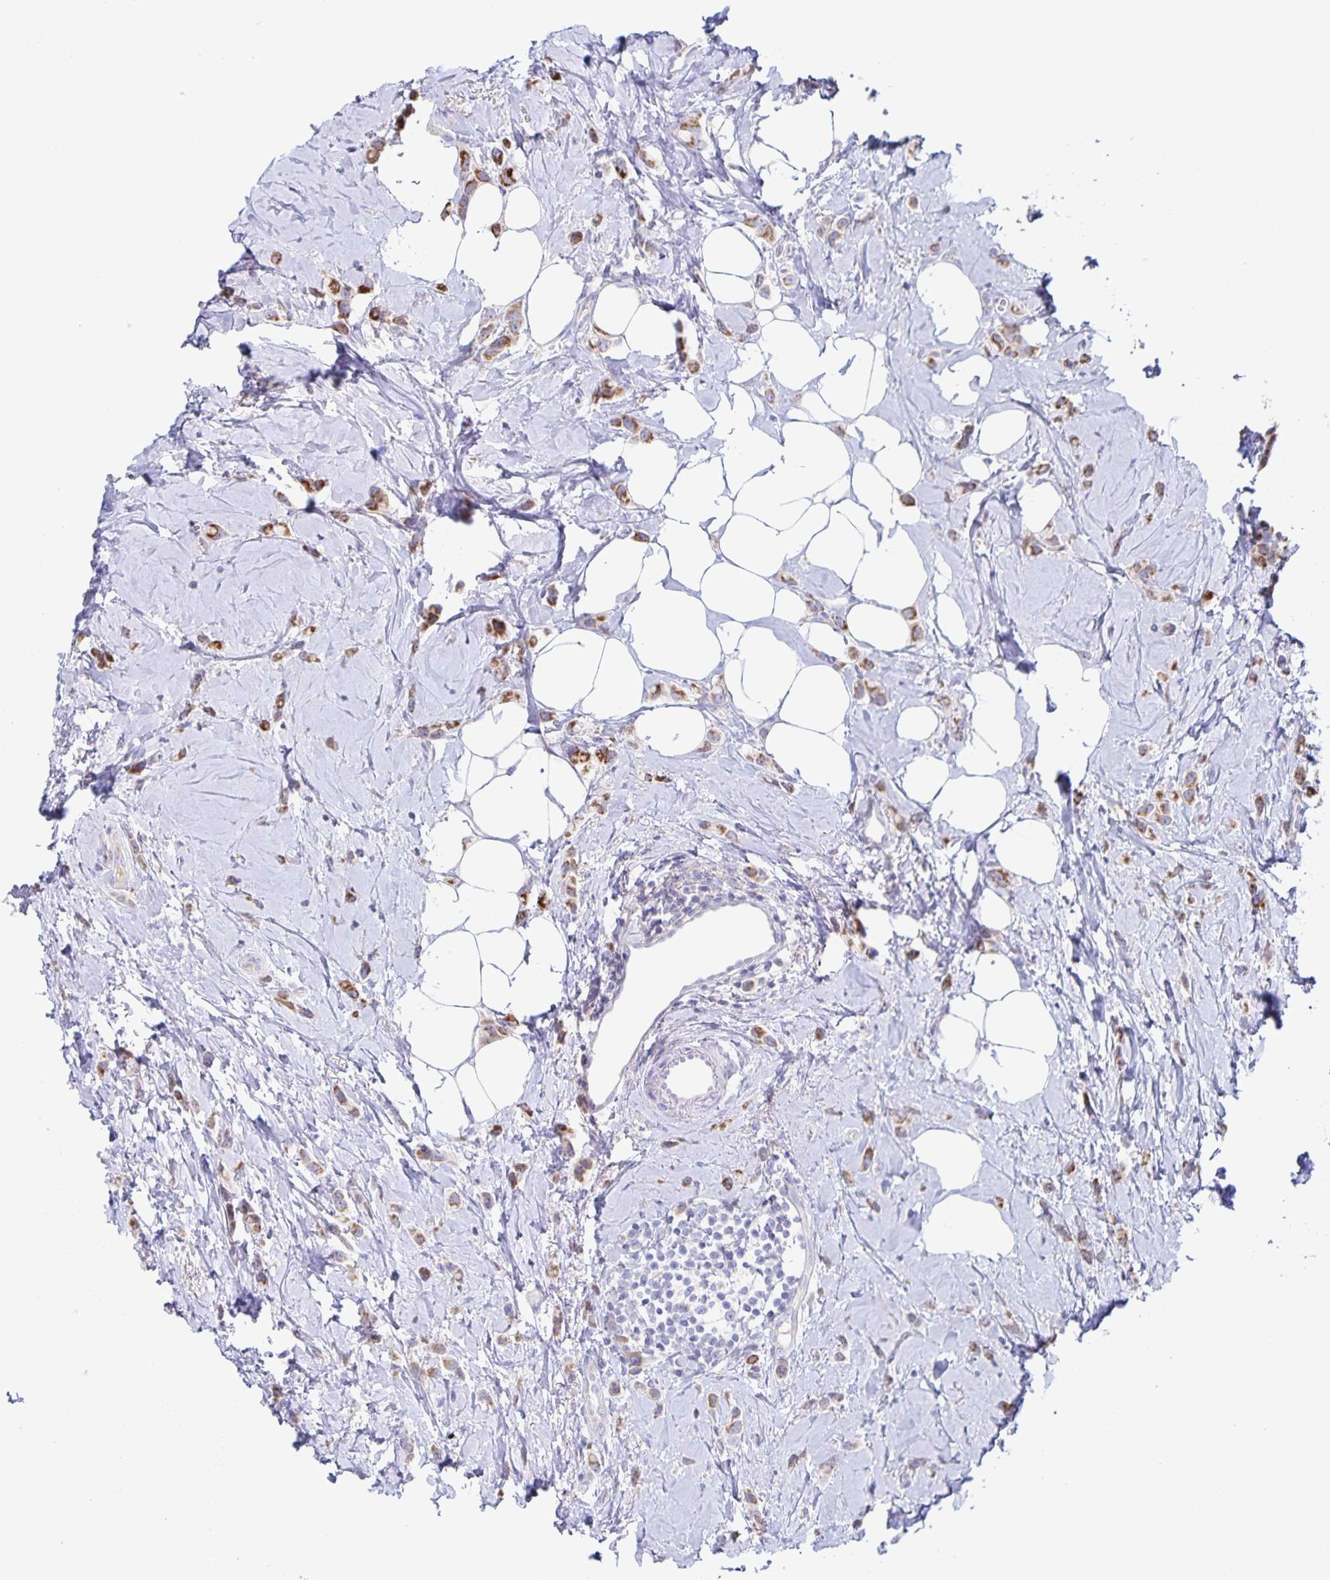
{"staining": {"intensity": "moderate", "quantity": ">75%", "location": "cytoplasmic/membranous"}, "tissue": "breast cancer", "cell_type": "Tumor cells", "image_type": "cancer", "snomed": [{"axis": "morphology", "description": "Lobular carcinoma"}, {"axis": "topography", "description": "Breast"}], "caption": "Moderate cytoplasmic/membranous staining for a protein is present in about >75% of tumor cells of breast cancer using immunohistochemistry (IHC).", "gene": "RPL36A", "patient": {"sex": "female", "age": 66}}